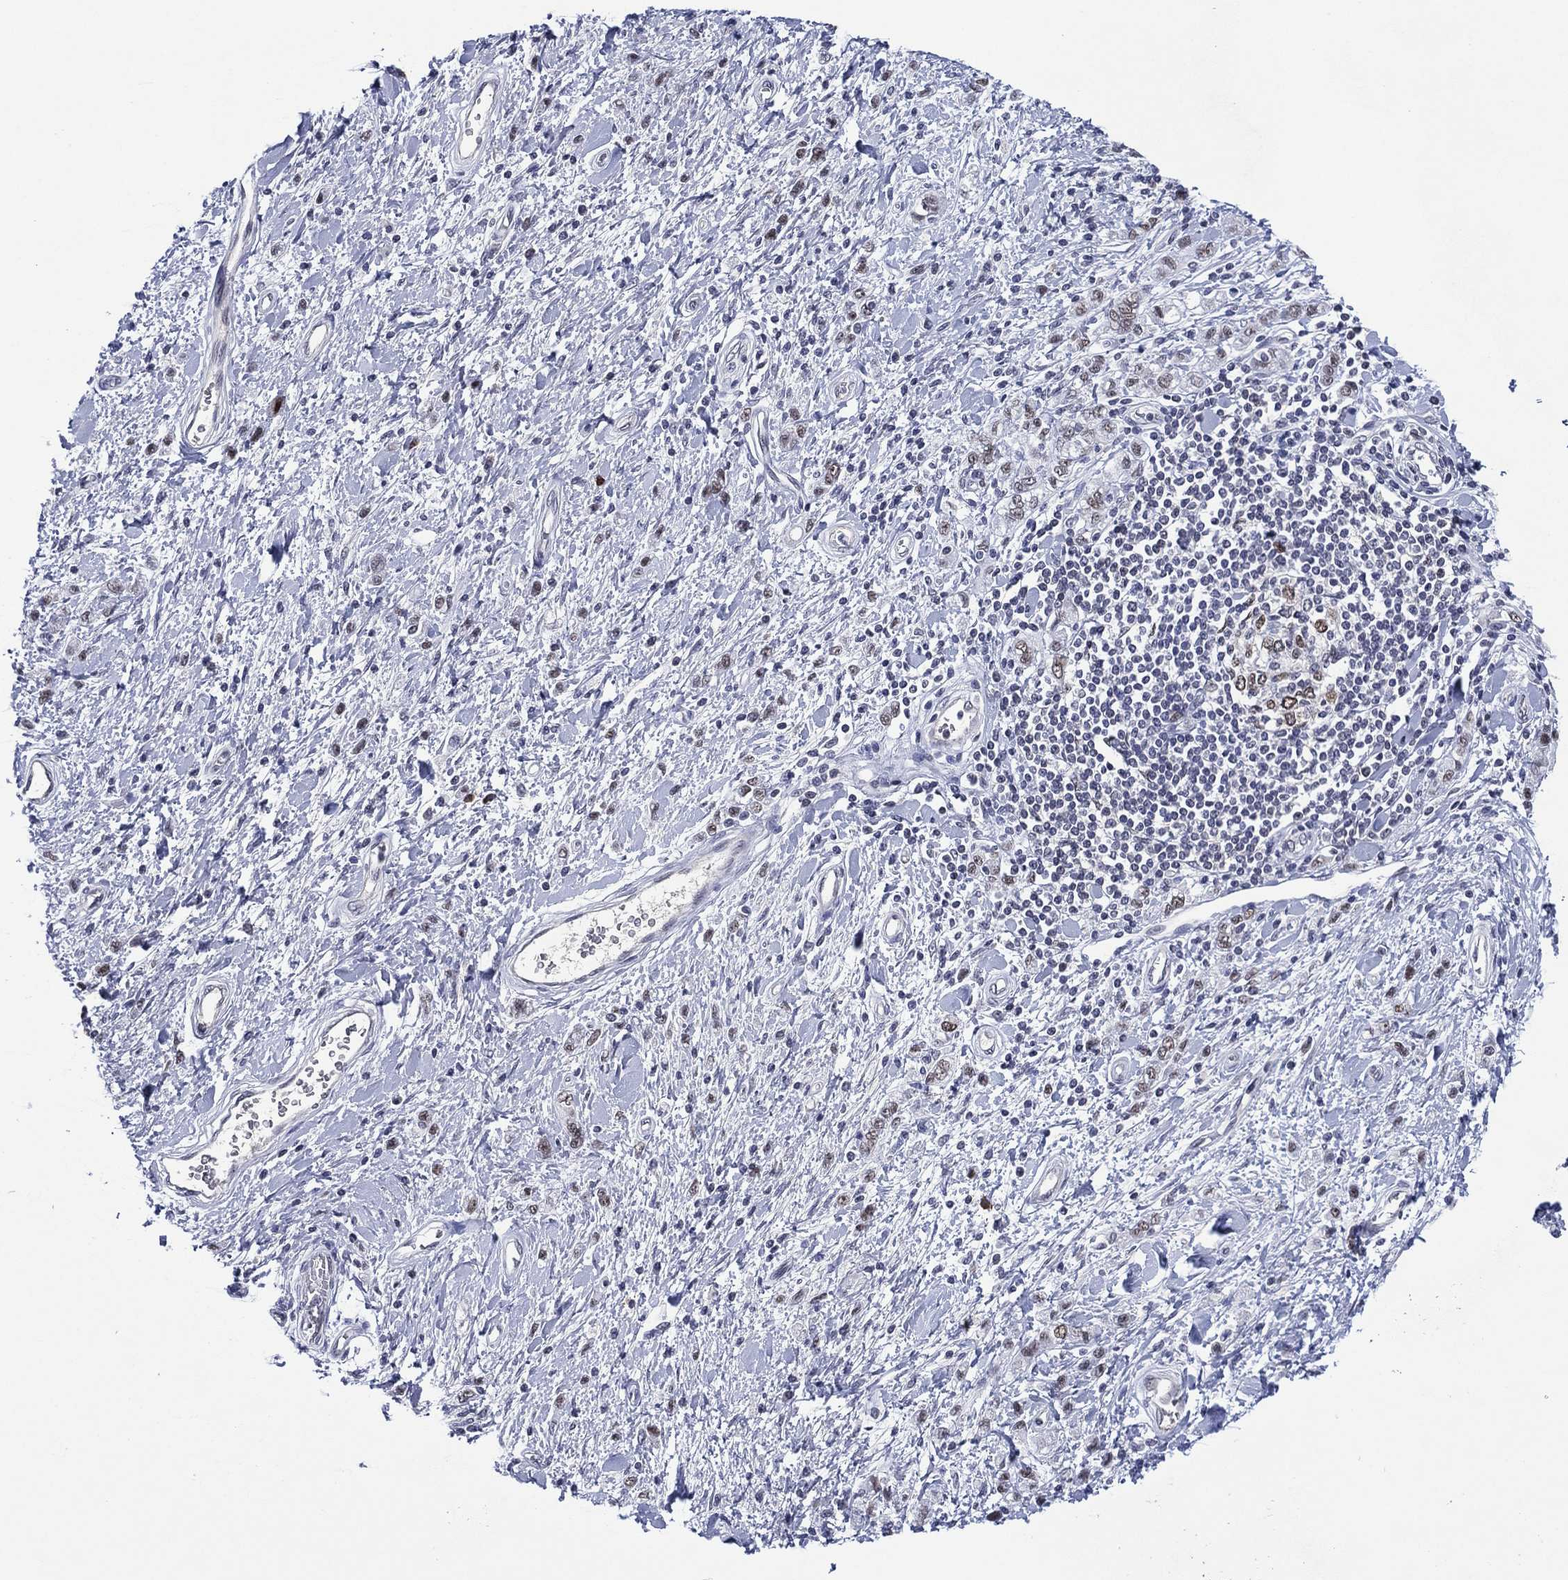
{"staining": {"intensity": "moderate", "quantity": "<25%", "location": "nuclear"}, "tissue": "stomach cancer", "cell_type": "Tumor cells", "image_type": "cancer", "snomed": [{"axis": "morphology", "description": "Adenocarcinoma, NOS"}, {"axis": "topography", "description": "Stomach"}], "caption": "An immunohistochemistry image of neoplastic tissue is shown. Protein staining in brown labels moderate nuclear positivity in stomach cancer (adenocarcinoma) within tumor cells.", "gene": "GATA6", "patient": {"sex": "male", "age": 77}}